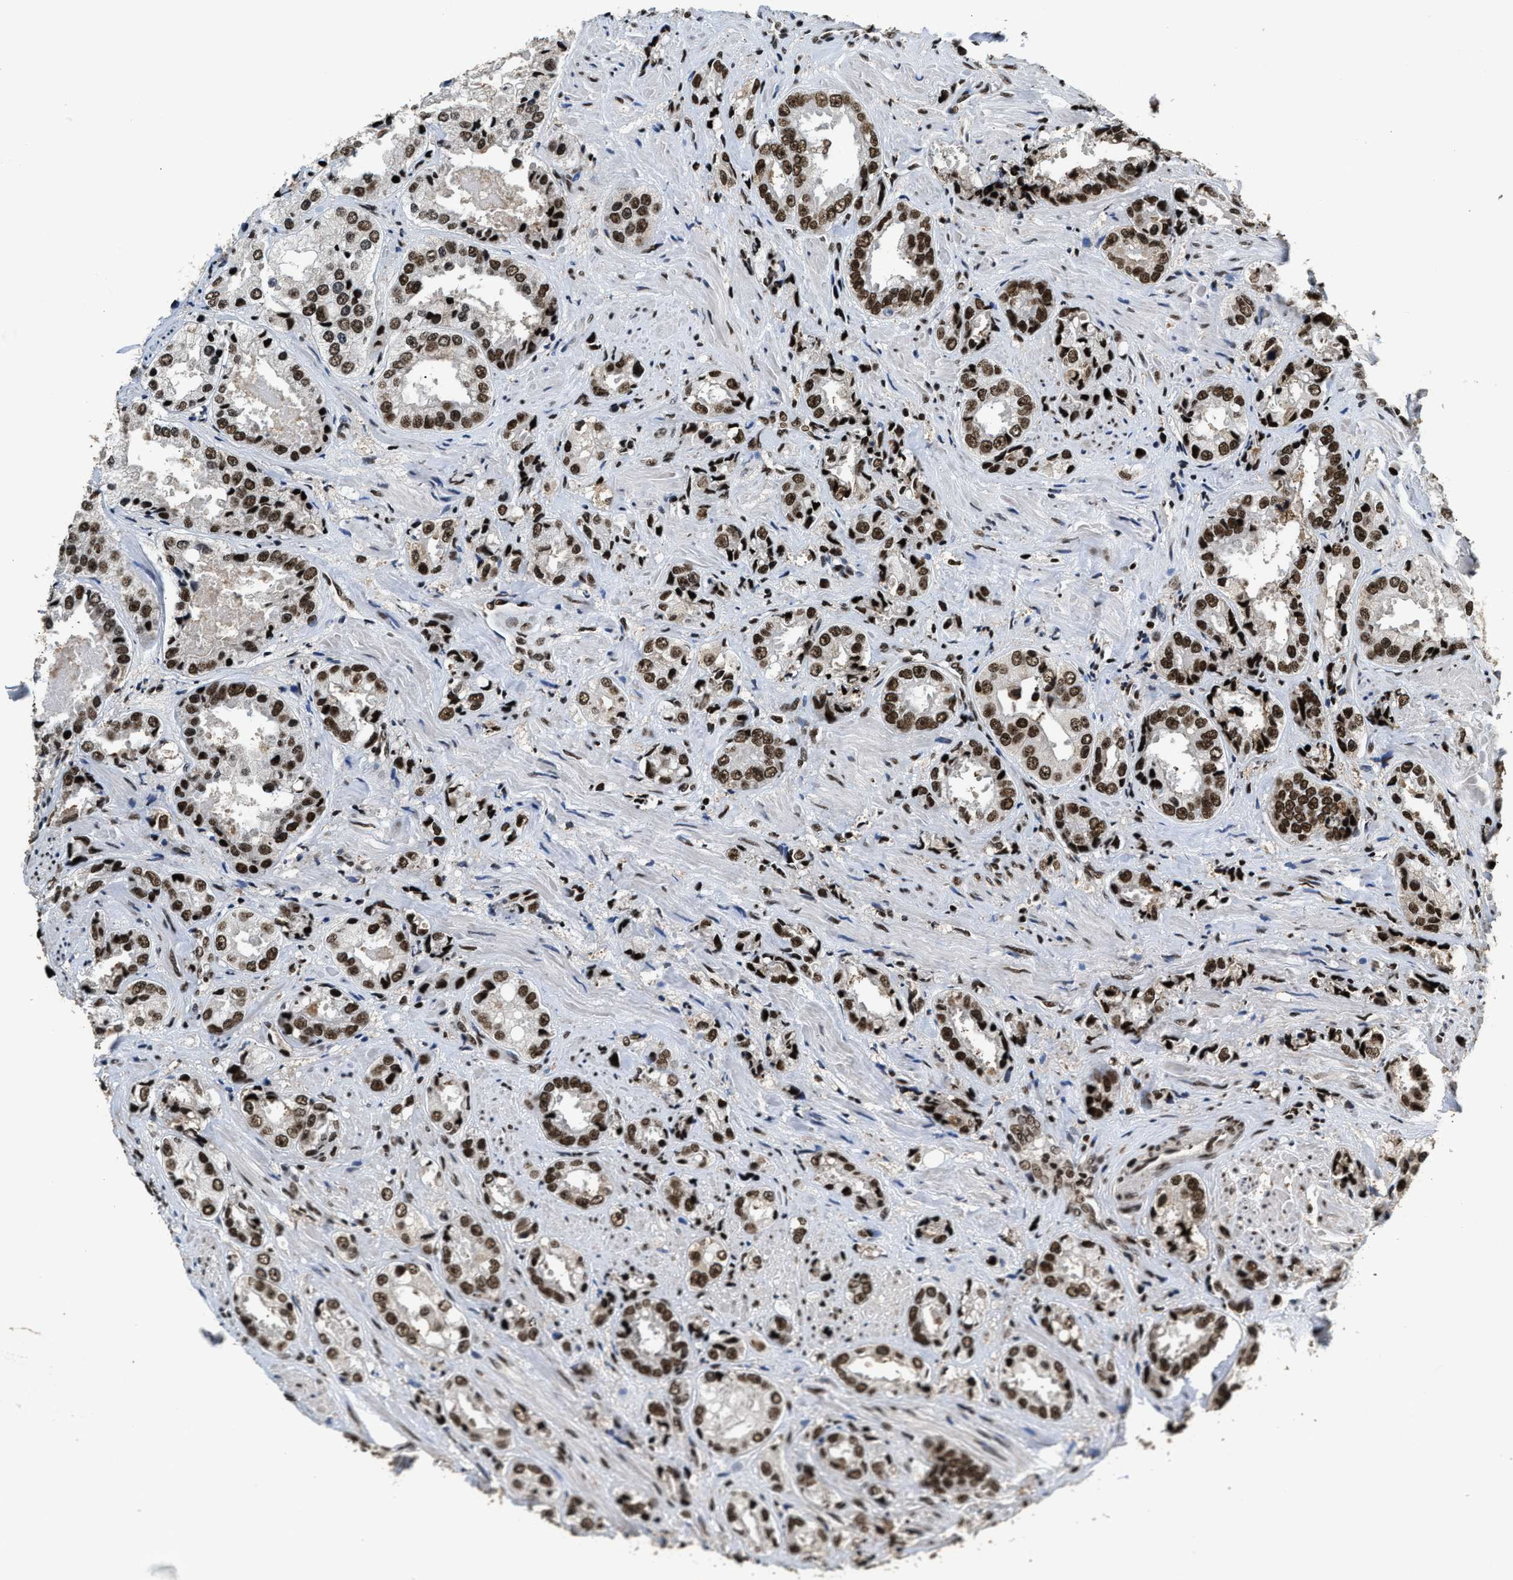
{"staining": {"intensity": "moderate", "quantity": ">75%", "location": "nuclear"}, "tissue": "prostate cancer", "cell_type": "Tumor cells", "image_type": "cancer", "snomed": [{"axis": "morphology", "description": "Adenocarcinoma, High grade"}, {"axis": "topography", "description": "Prostate"}], "caption": "Brown immunohistochemical staining in human prostate high-grade adenocarcinoma shows moderate nuclear positivity in about >75% of tumor cells. The staining was performed using DAB to visualize the protein expression in brown, while the nuclei were stained in blue with hematoxylin (Magnification: 20x).", "gene": "RAD21", "patient": {"sex": "male", "age": 61}}